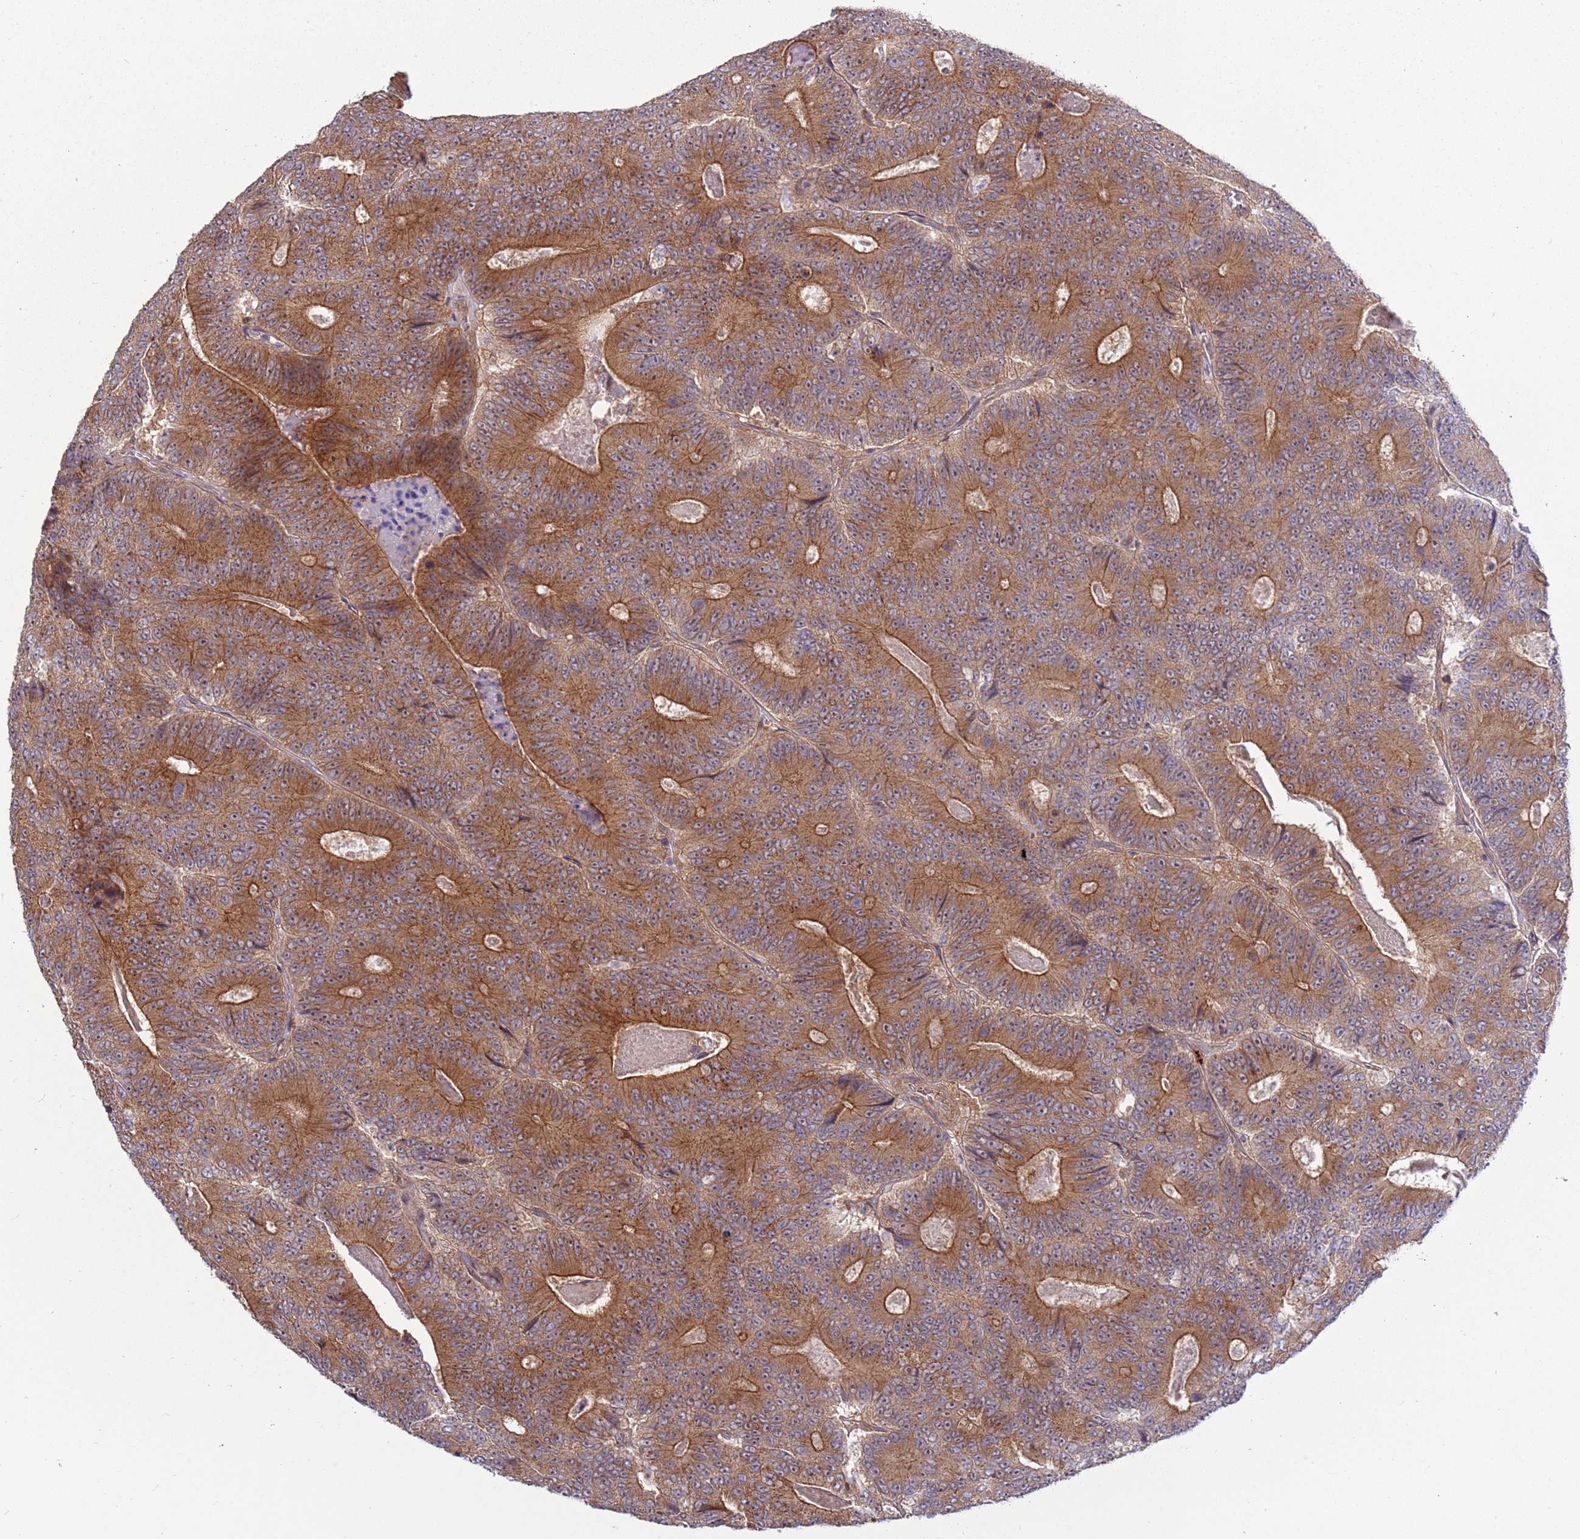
{"staining": {"intensity": "strong", "quantity": ">75%", "location": "cytoplasmic/membranous"}, "tissue": "colorectal cancer", "cell_type": "Tumor cells", "image_type": "cancer", "snomed": [{"axis": "morphology", "description": "Adenocarcinoma, NOS"}, {"axis": "topography", "description": "Colon"}], "caption": "Immunohistochemical staining of adenocarcinoma (colorectal) exhibits high levels of strong cytoplasmic/membranous positivity in approximately >75% of tumor cells.", "gene": "ITGB6", "patient": {"sex": "male", "age": 83}}